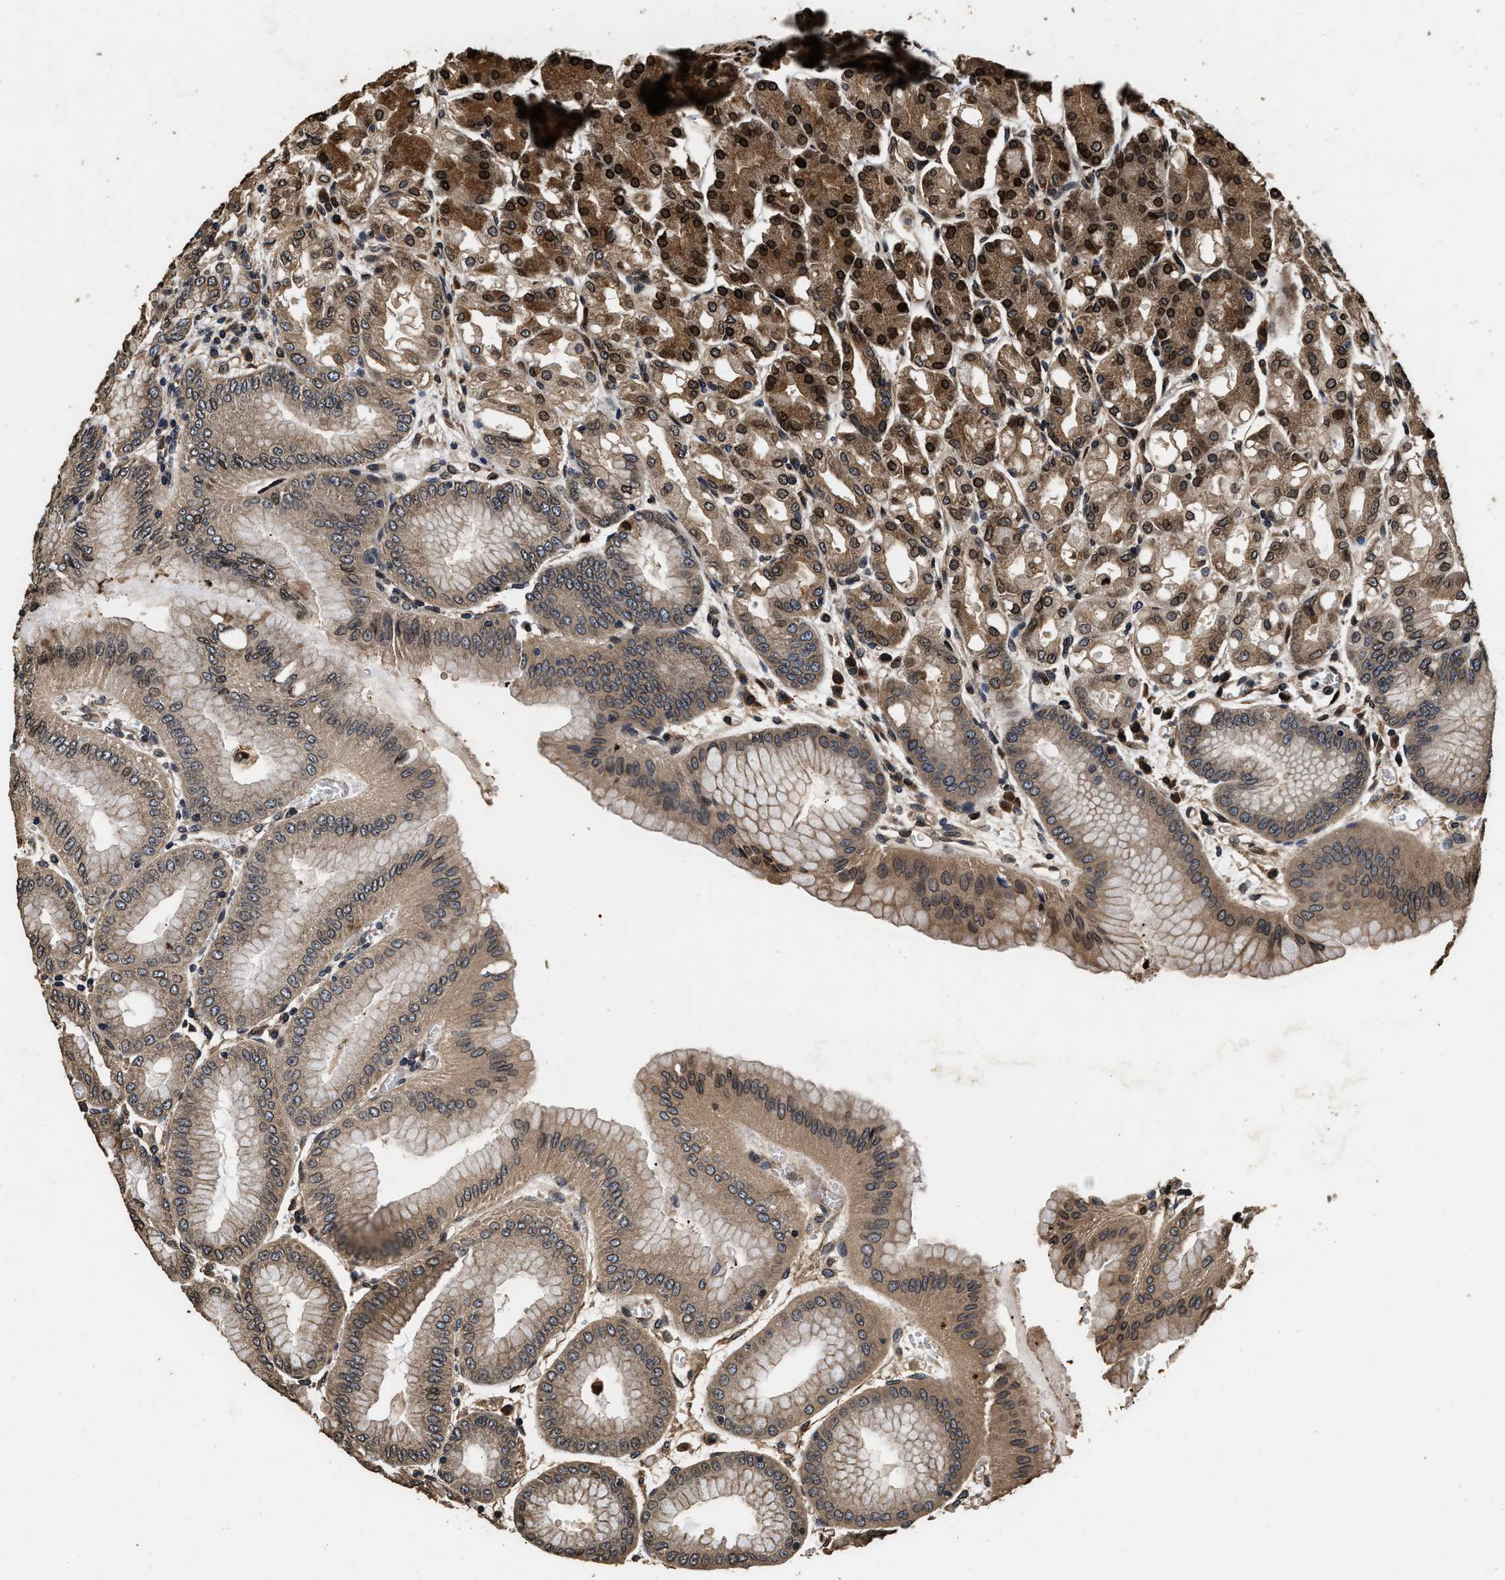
{"staining": {"intensity": "strong", "quantity": "25%-75%", "location": "cytoplasmic/membranous,nuclear"}, "tissue": "stomach", "cell_type": "Glandular cells", "image_type": "normal", "snomed": [{"axis": "morphology", "description": "Normal tissue, NOS"}, {"axis": "topography", "description": "Stomach, lower"}], "caption": "Stomach stained with DAB immunohistochemistry (IHC) exhibits high levels of strong cytoplasmic/membranous,nuclear staining in about 25%-75% of glandular cells. The protein of interest is shown in brown color, while the nuclei are stained blue.", "gene": "ACCS", "patient": {"sex": "male", "age": 71}}